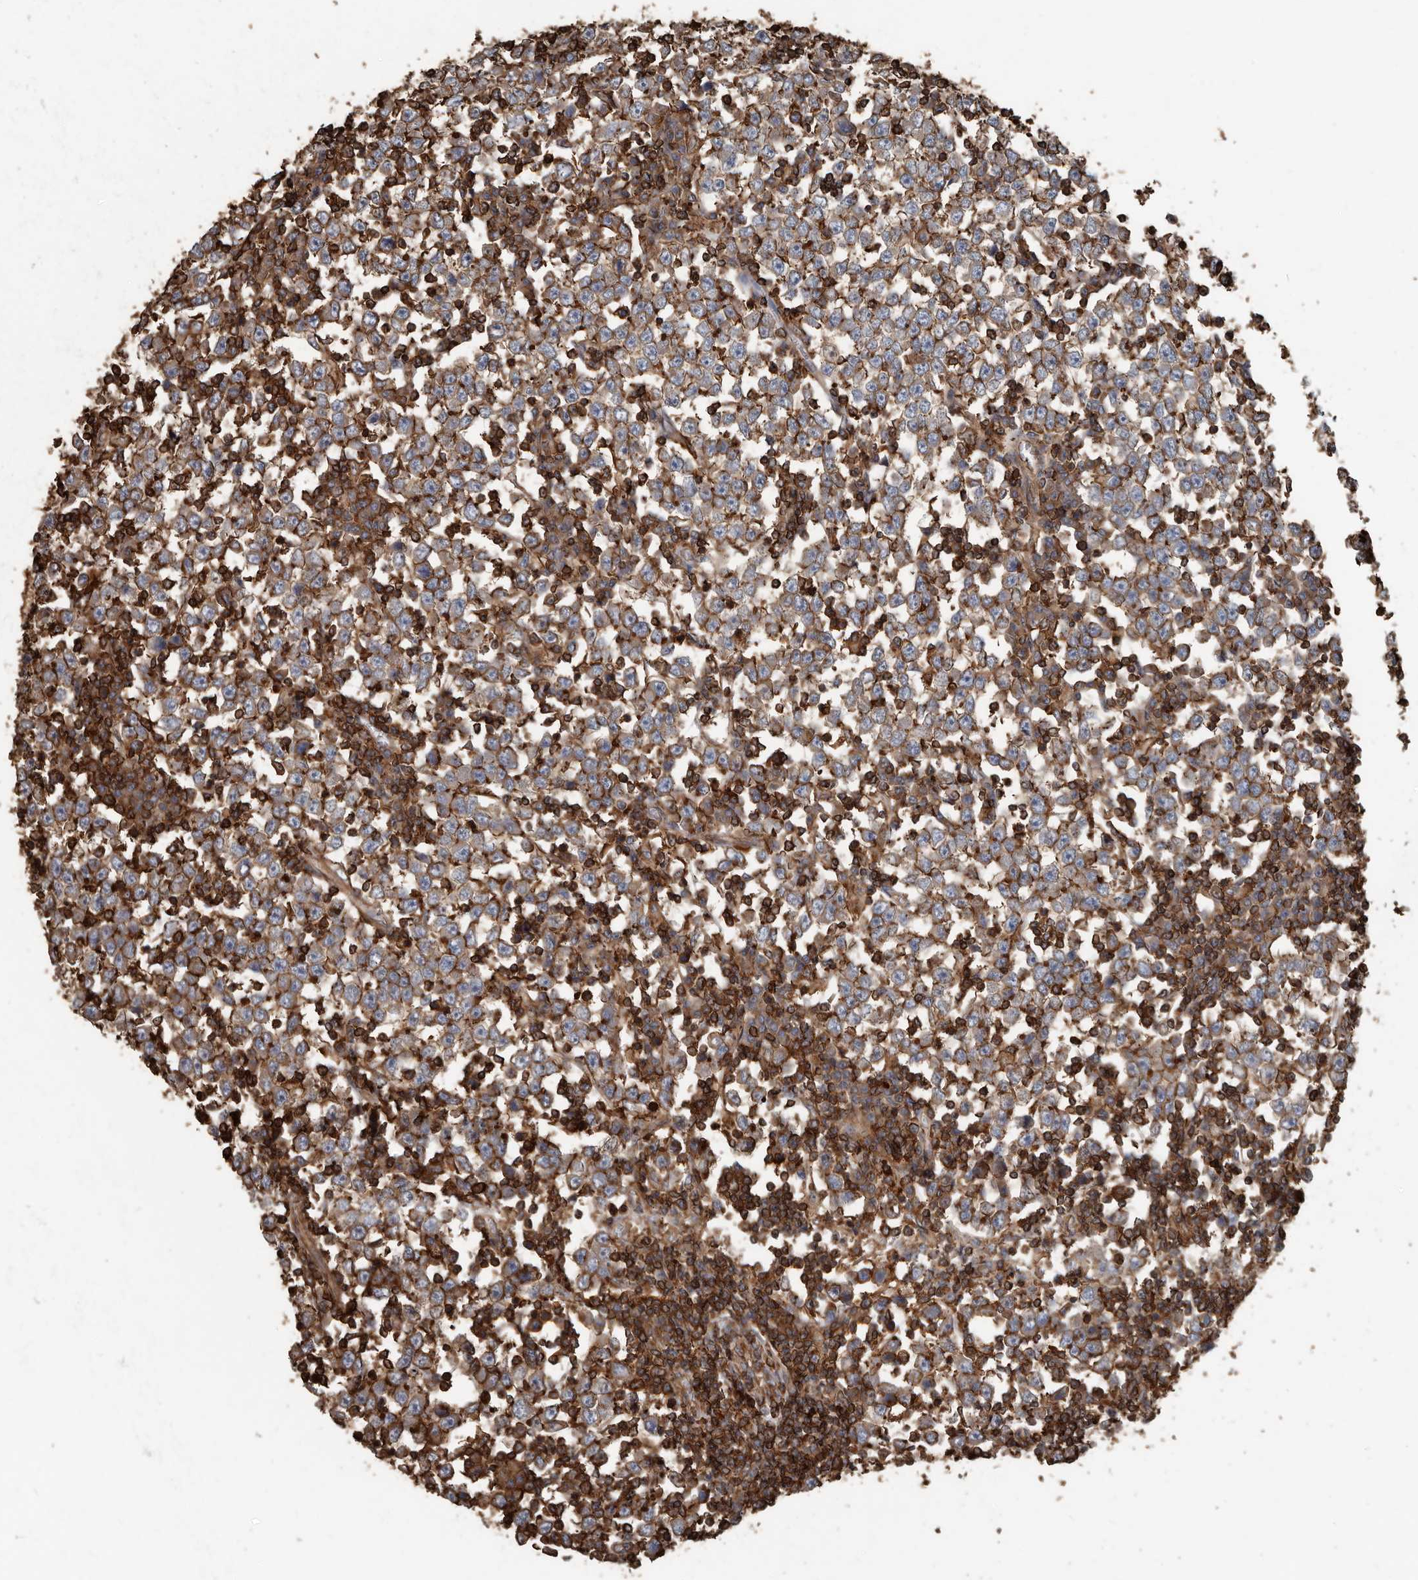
{"staining": {"intensity": "moderate", "quantity": ">75%", "location": "cytoplasmic/membranous"}, "tissue": "testis cancer", "cell_type": "Tumor cells", "image_type": "cancer", "snomed": [{"axis": "morphology", "description": "Seminoma, NOS"}, {"axis": "topography", "description": "Testis"}], "caption": "This micrograph shows IHC staining of testis cancer, with medium moderate cytoplasmic/membranous expression in about >75% of tumor cells.", "gene": "DENND6B", "patient": {"sex": "male", "age": 65}}